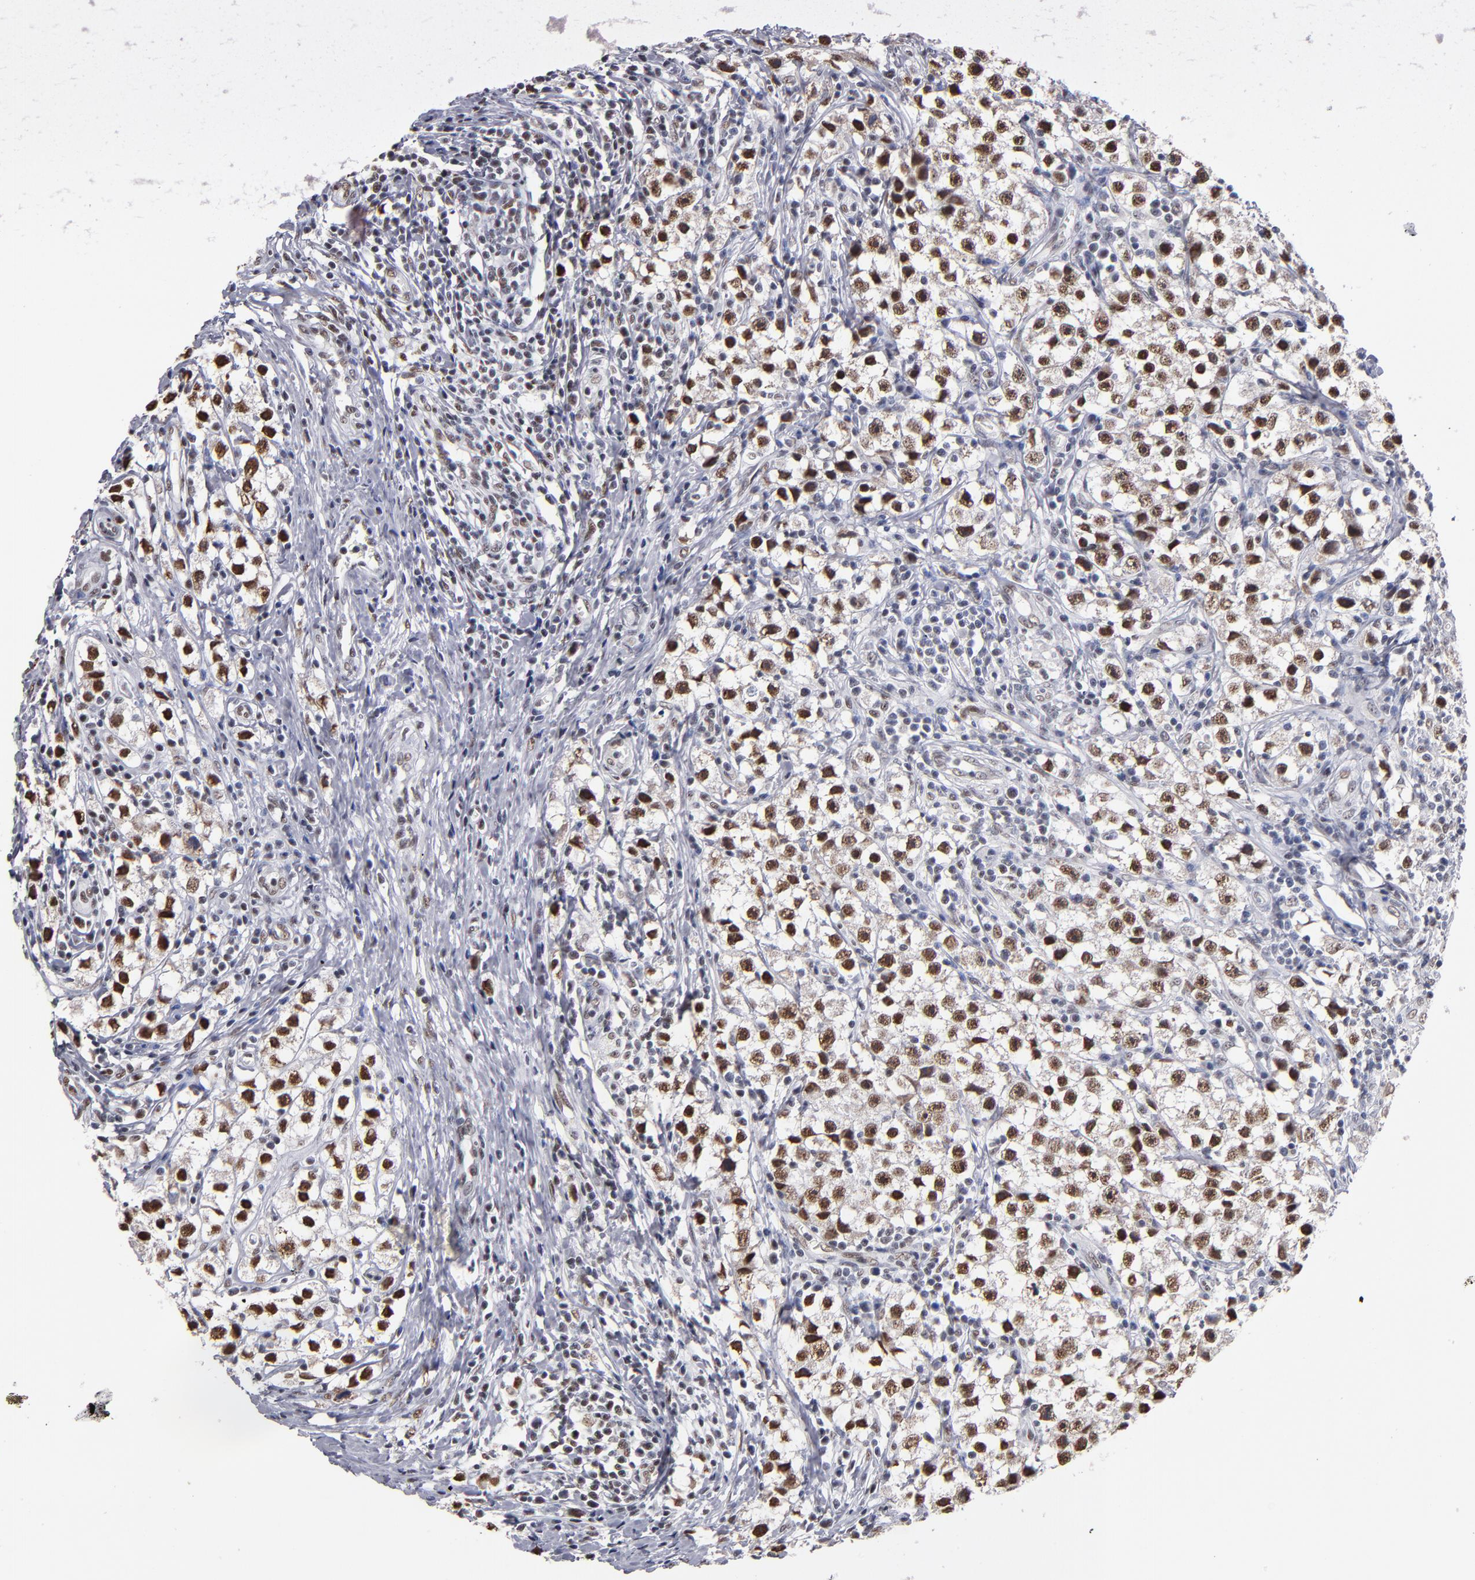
{"staining": {"intensity": "moderate", "quantity": ">75%", "location": "nuclear"}, "tissue": "testis cancer", "cell_type": "Tumor cells", "image_type": "cancer", "snomed": [{"axis": "morphology", "description": "Seminoma, NOS"}, {"axis": "topography", "description": "Testis"}], "caption": "An image showing moderate nuclear expression in about >75% of tumor cells in testis cancer, as visualized by brown immunohistochemical staining.", "gene": "MN1", "patient": {"sex": "male", "age": 35}}